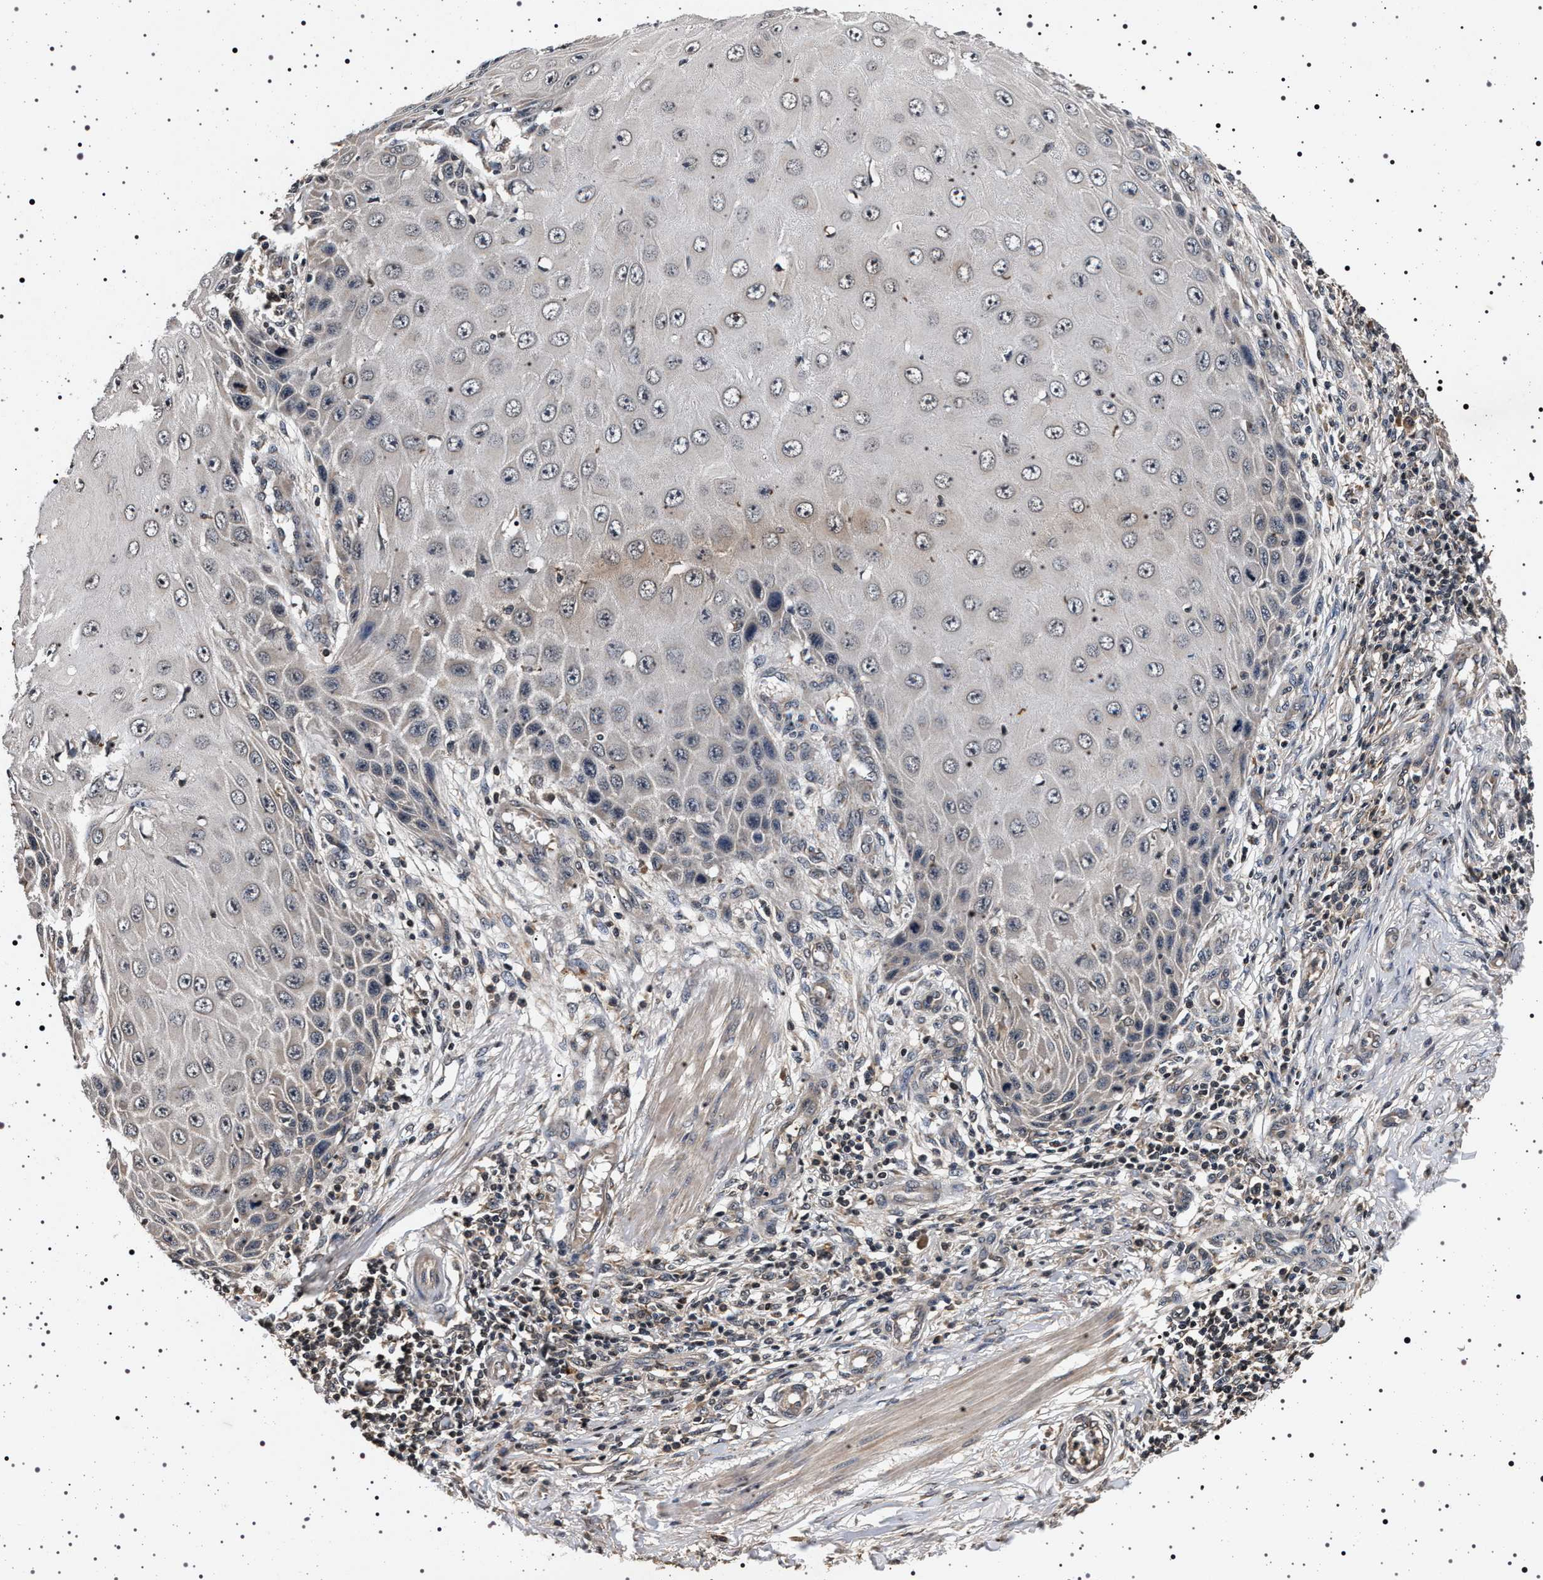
{"staining": {"intensity": "negative", "quantity": "none", "location": "none"}, "tissue": "skin cancer", "cell_type": "Tumor cells", "image_type": "cancer", "snomed": [{"axis": "morphology", "description": "Squamous cell carcinoma, NOS"}, {"axis": "topography", "description": "Skin"}], "caption": "Immunohistochemistry micrograph of human squamous cell carcinoma (skin) stained for a protein (brown), which reveals no positivity in tumor cells.", "gene": "CDKN1B", "patient": {"sex": "female", "age": 73}}